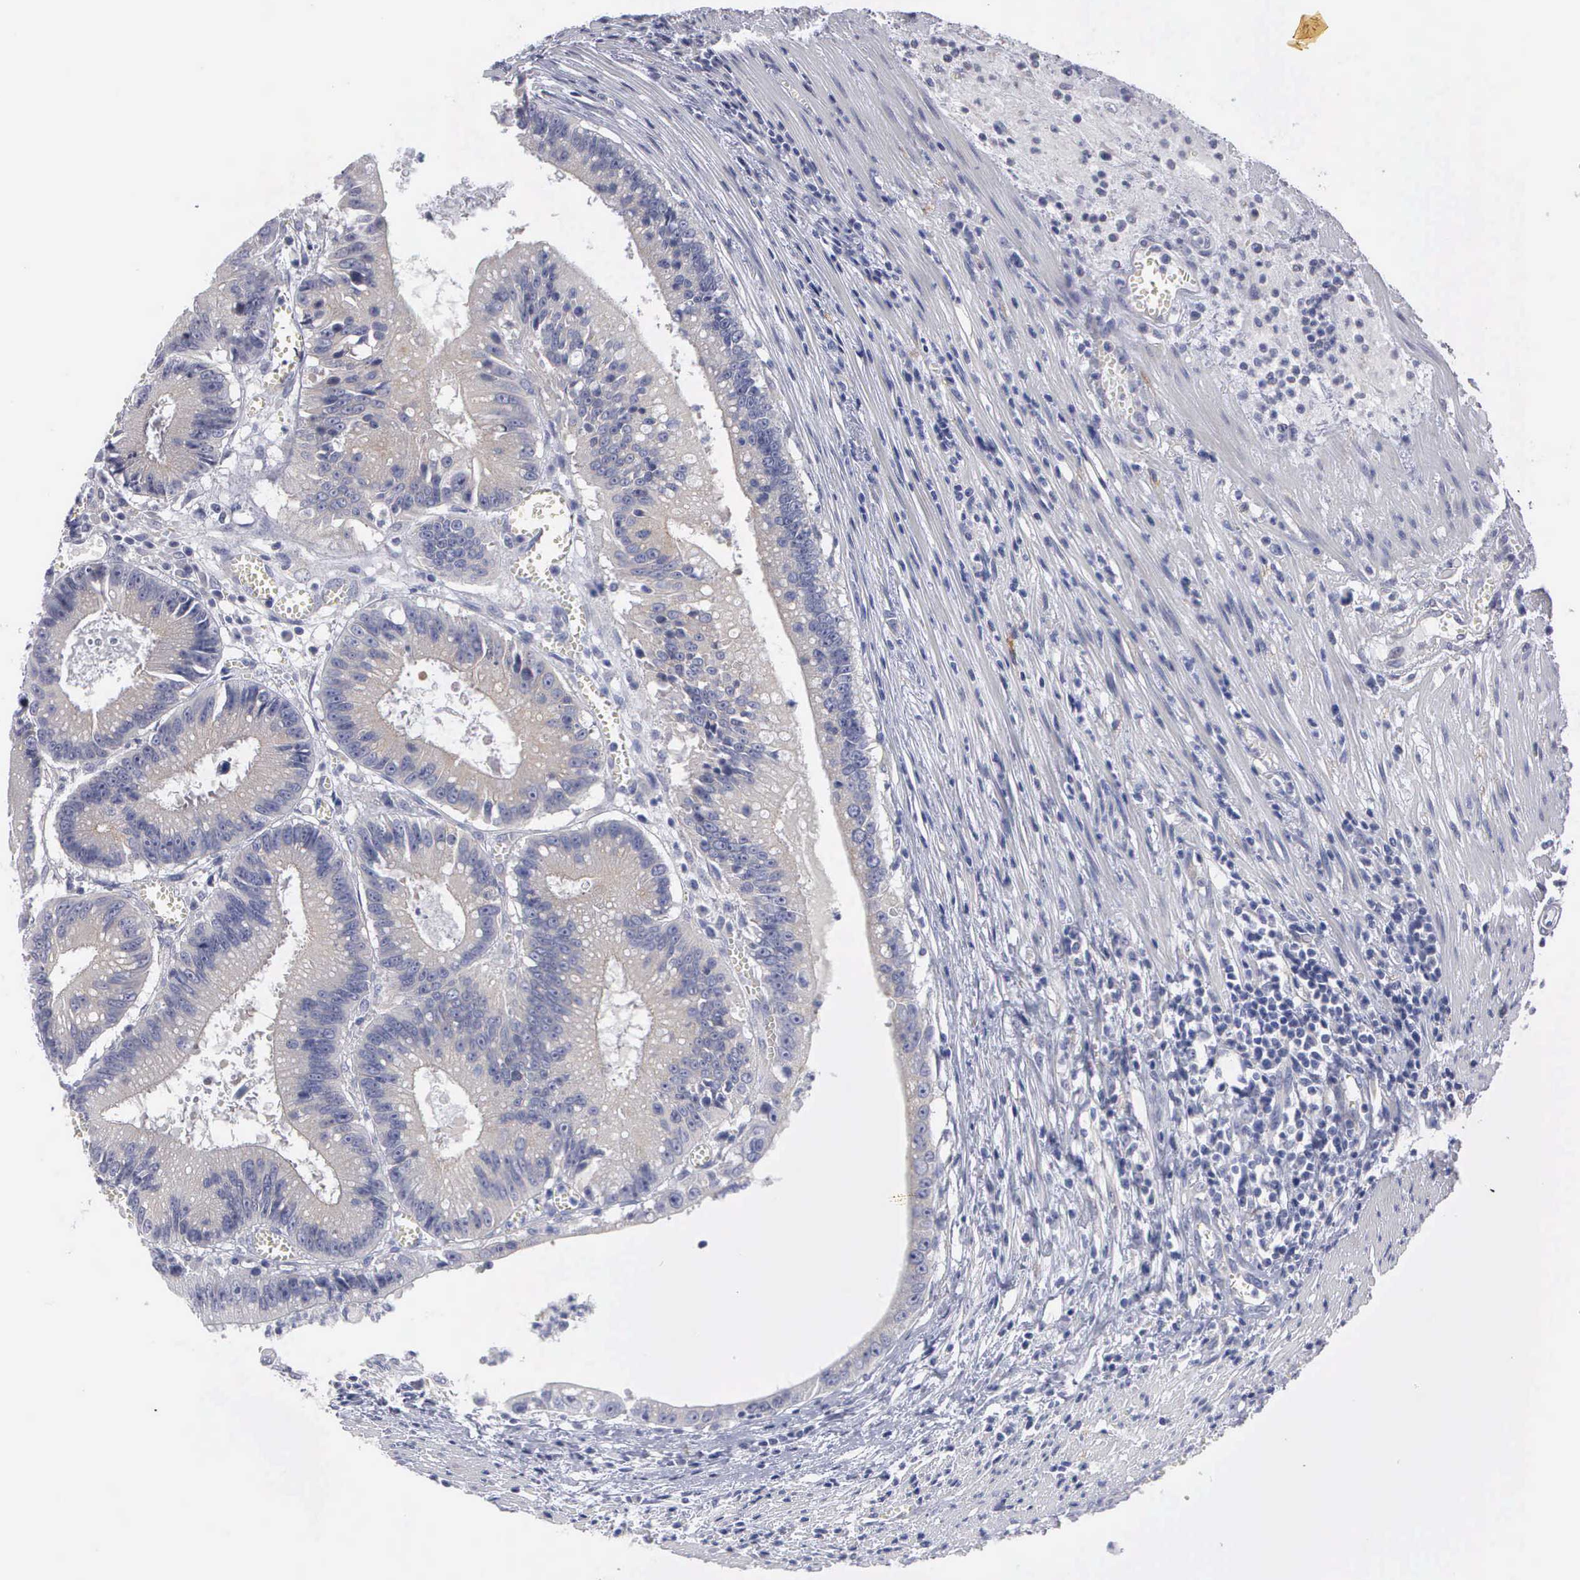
{"staining": {"intensity": "weak", "quantity": ">75%", "location": "cytoplasmic/membranous"}, "tissue": "colorectal cancer", "cell_type": "Tumor cells", "image_type": "cancer", "snomed": [{"axis": "morphology", "description": "Adenocarcinoma, NOS"}, {"axis": "topography", "description": "Rectum"}], "caption": "DAB immunohistochemical staining of adenocarcinoma (colorectal) exhibits weak cytoplasmic/membranous protein expression in approximately >75% of tumor cells.", "gene": "CEP170B", "patient": {"sex": "female", "age": 81}}